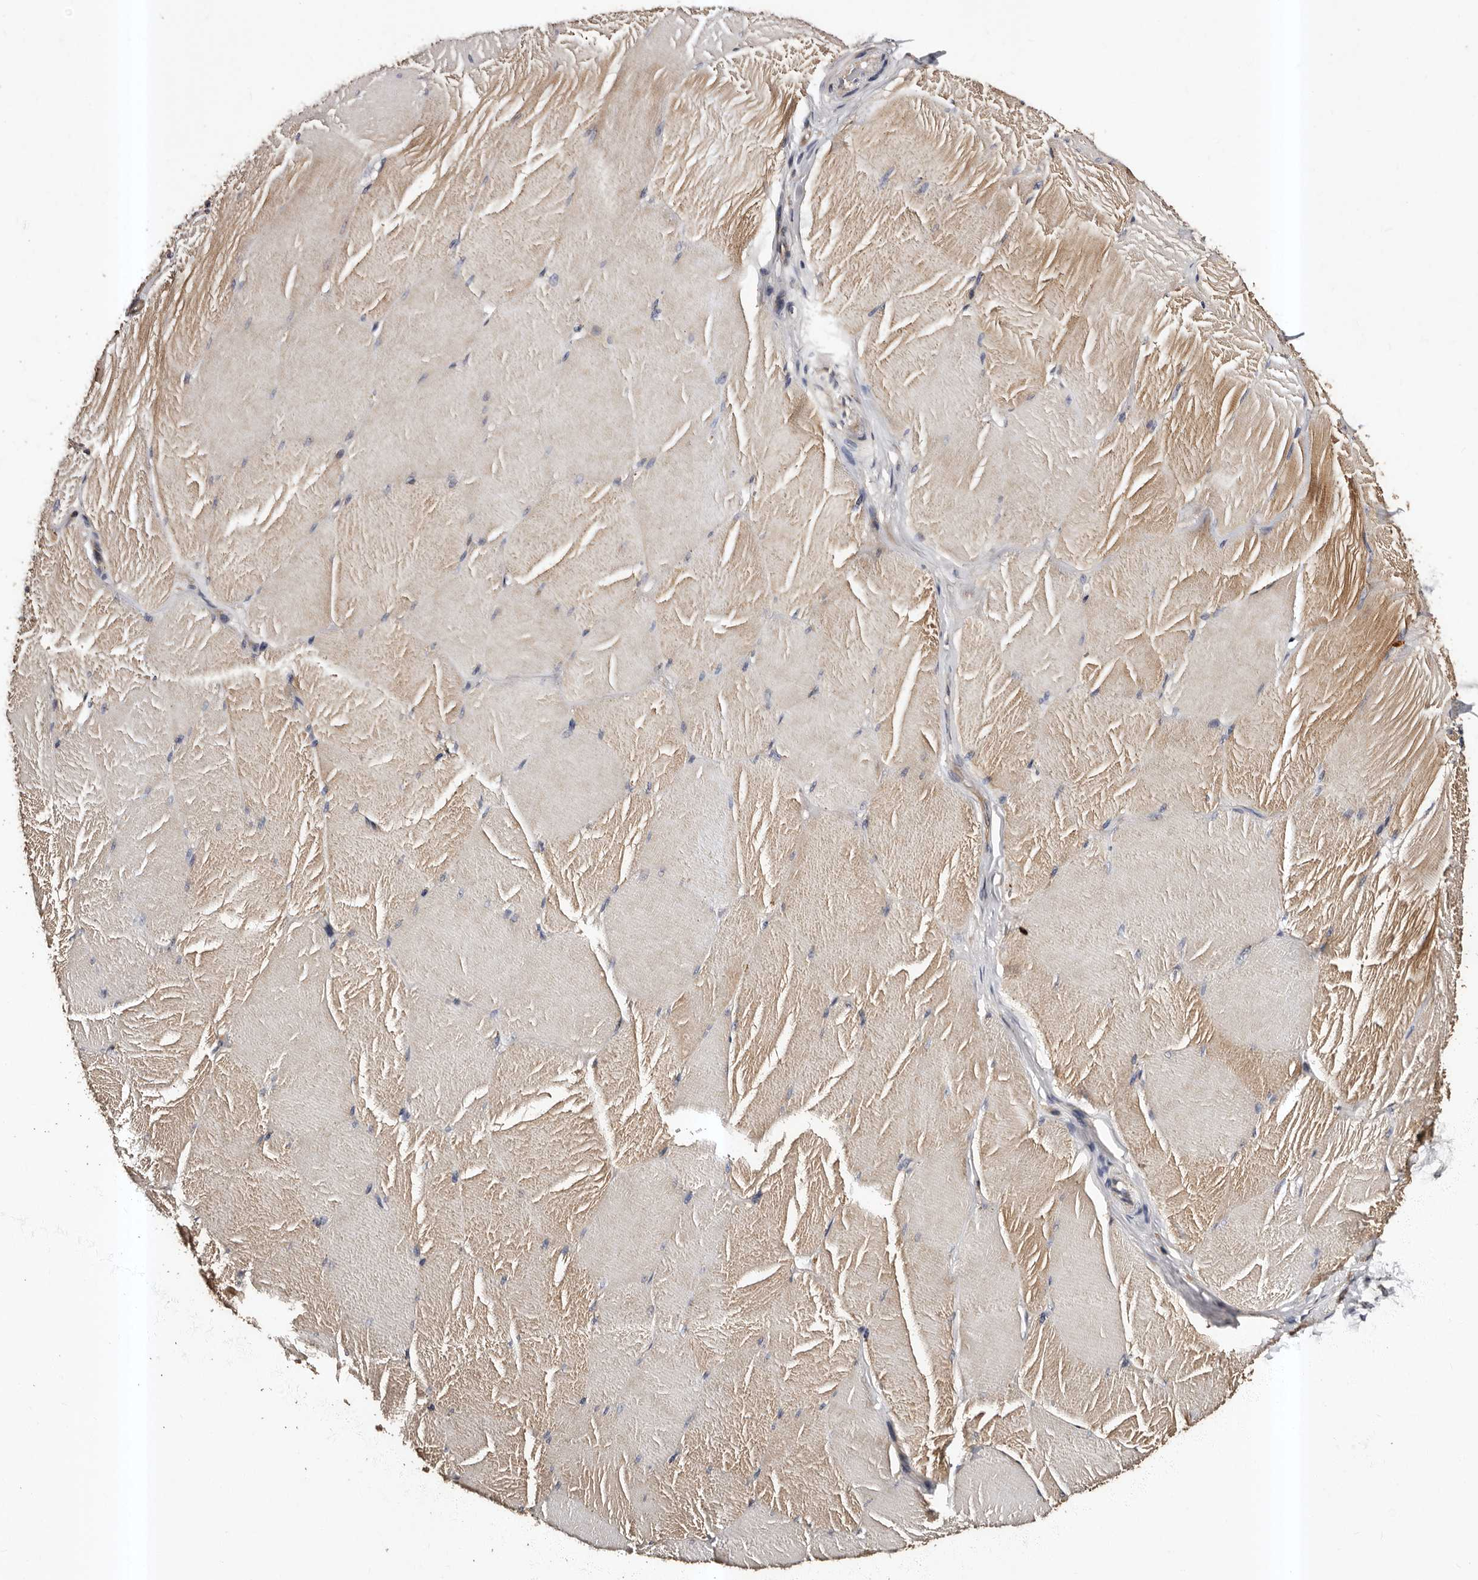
{"staining": {"intensity": "moderate", "quantity": "25%-75%", "location": "cytoplasmic/membranous"}, "tissue": "skeletal muscle", "cell_type": "Myocytes", "image_type": "normal", "snomed": [{"axis": "morphology", "description": "Normal tissue, NOS"}, {"axis": "topography", "description": "Skin"}, {"axis": "topography", "description": "Skeletal muscle"}], "caption": "Immunohistochemical staining of benign human skeletal muscle shows moderate cytoplasmic/membranous protein expression in about 25%-75% of myocytes. Ihc stains the protein in brown and the nuclei are stained blue.", "gene": "ADCK5", "patient": {"sex": "male", "age": 83}}